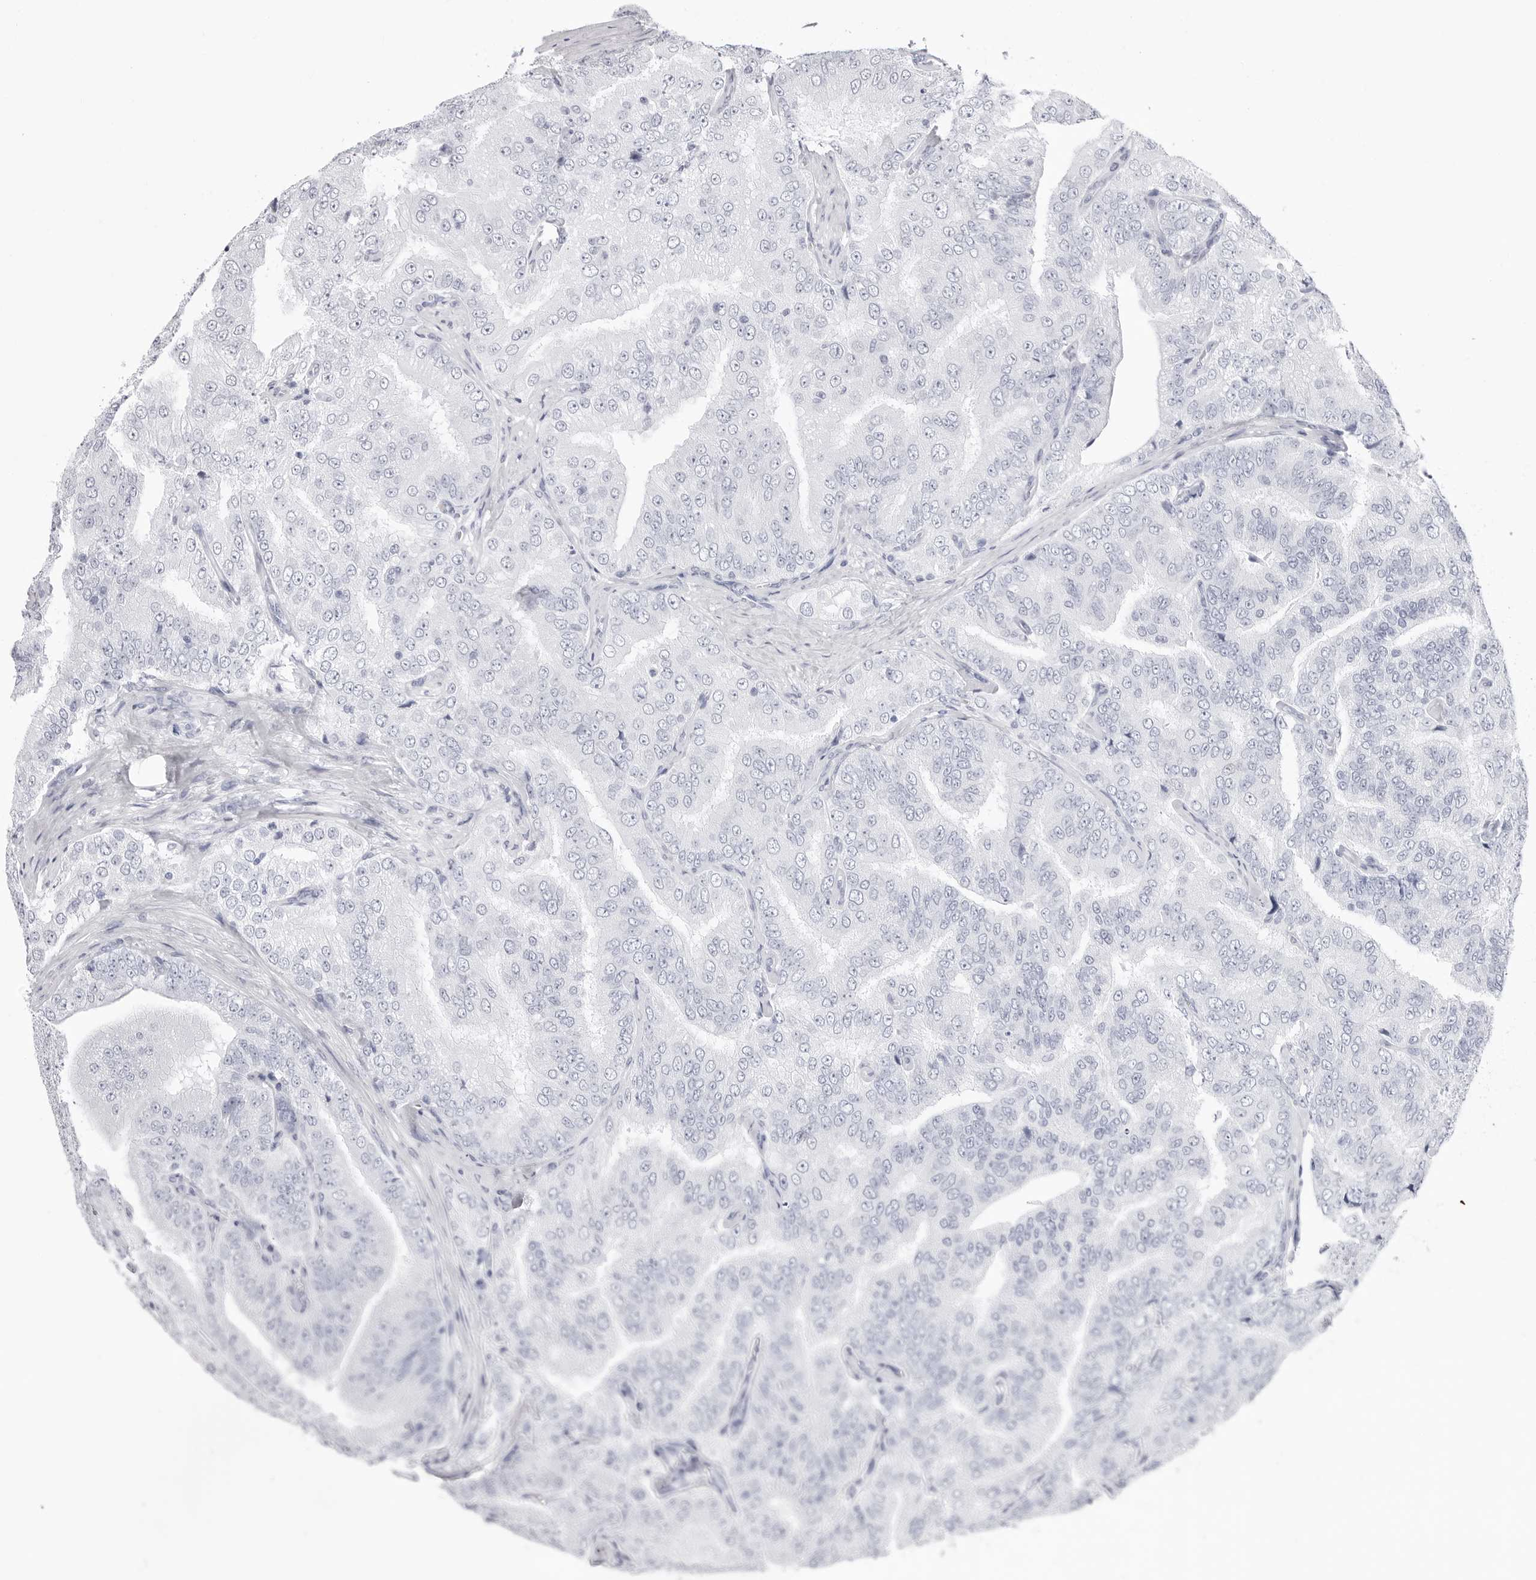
{"staining": {"intensity": "negative", "quantity": "none", "location": "none"}, "tissue": "prostate cancer", "cell_type": "Tumor cells", "image_type": "cancer", "snomed": [{"axis": "morphology", "description": "Adenocarcinoma, High grade"}, {"axis": "topography", "description": "Prostate"}], "caption": "High power microscopy micrograph of an immunohistochemistry (IHC) micrograph of prostate adenocarcinoma (high-grade), revealing no significant positivity in tumor cells. (Immunohistochemistry, brightfield microscopy, high magnification).", "gene": "TSSK1B", "patient": {"sex": "male", "age": 58}}